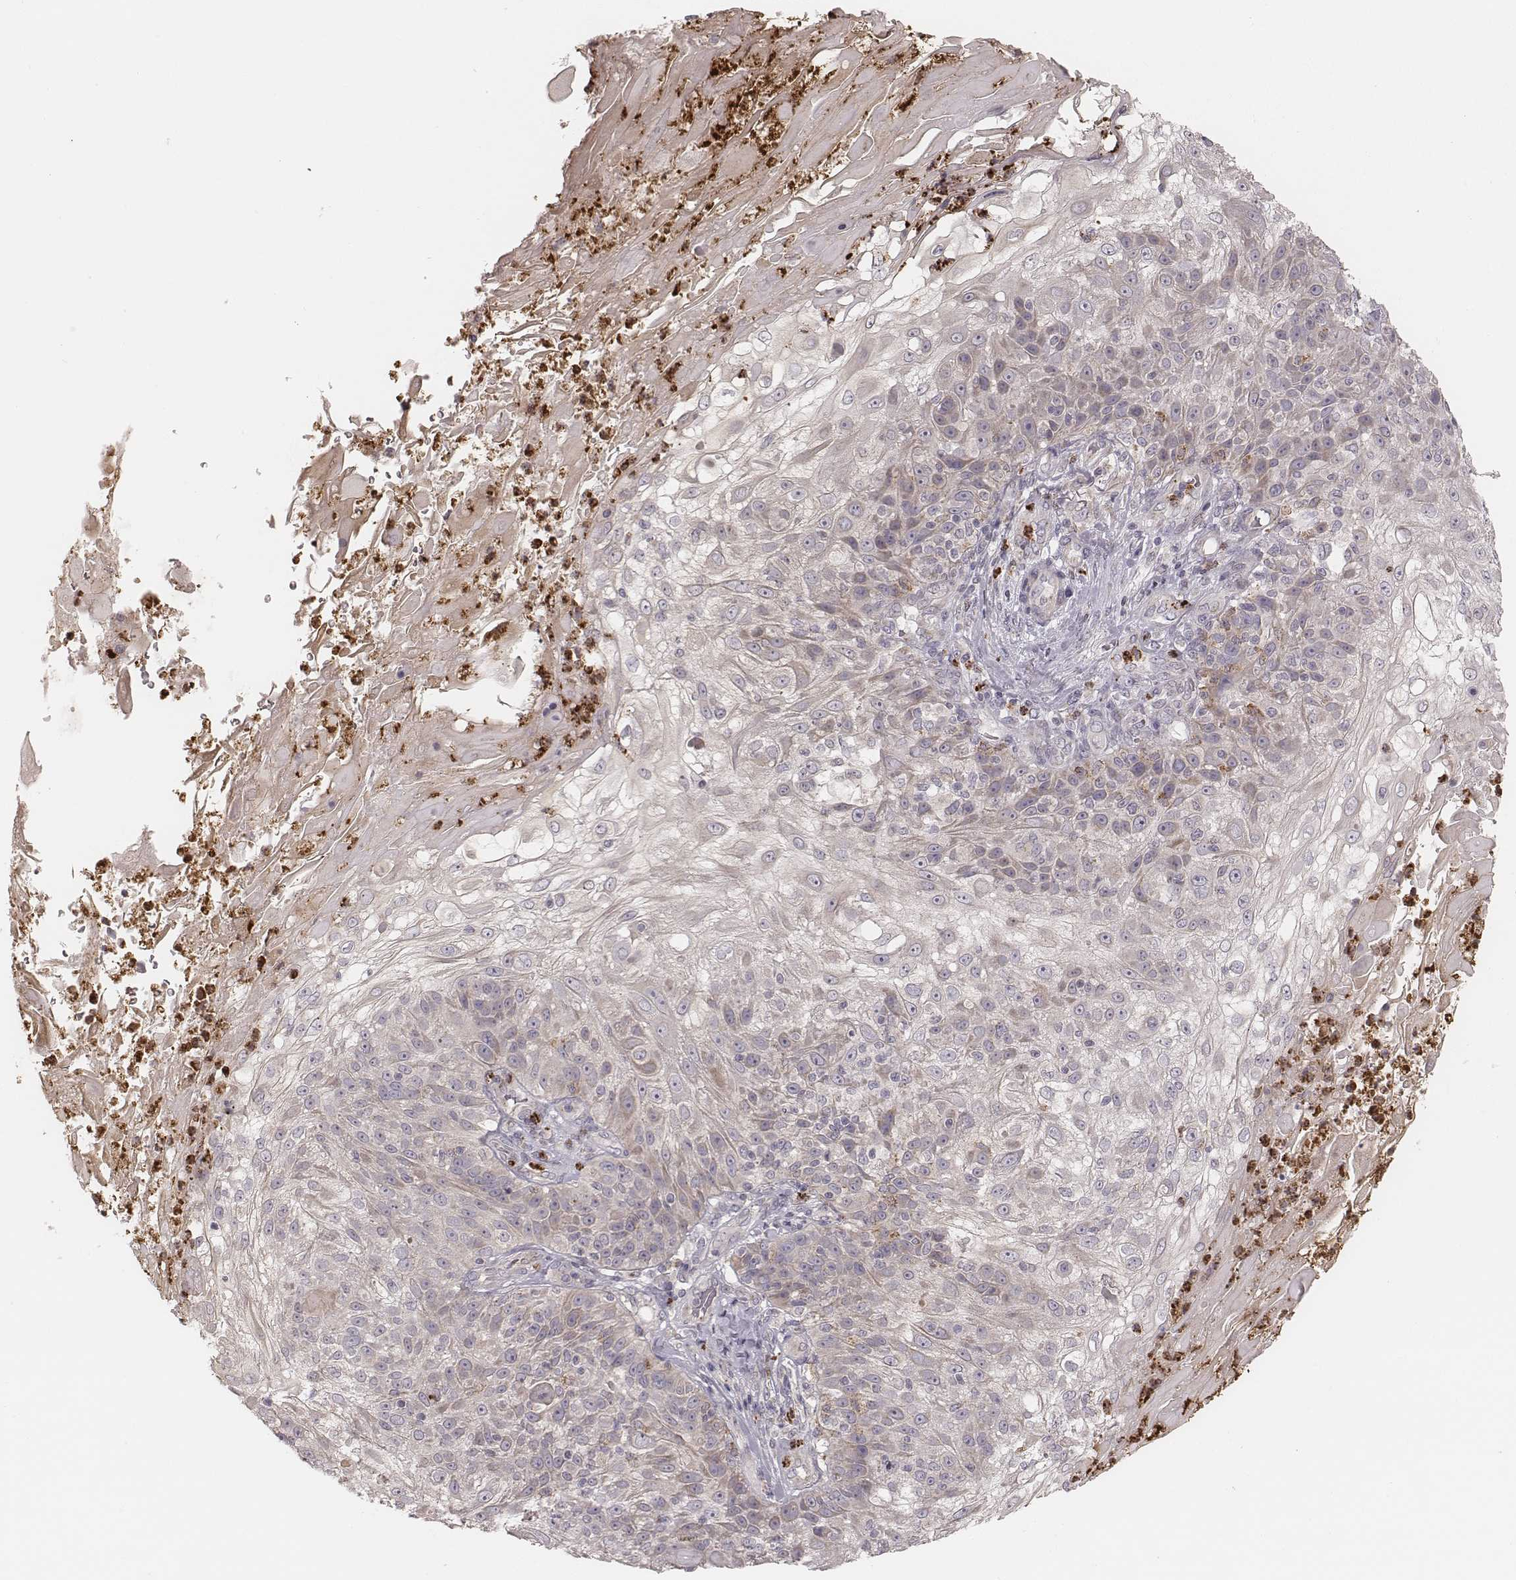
{"staining": {"intensity": "weak", "quantity": ">75%", "location": "cytoplasmic/membranous"}, "tissue": "skin cancer", "cell_type": "Tumor cells", "image_type": "cancer", "snomed": [{"axis": "morphology", "description": "Normal tissue, NOS"}, {"axis": "morphology", "description": "Squamous cell carcinoma, NOS"}, {"axis": "topography", "description": "Skin"}], "caption": "Immunohistochemical staining of skin cancer (squamous cell carcinoma) demonstrates low levels of weak cytoplasmic/membranous staining in about >75% of tumor cells.", "gene": "ABCA7", "patient": {"sex": "female", "age": 83}}